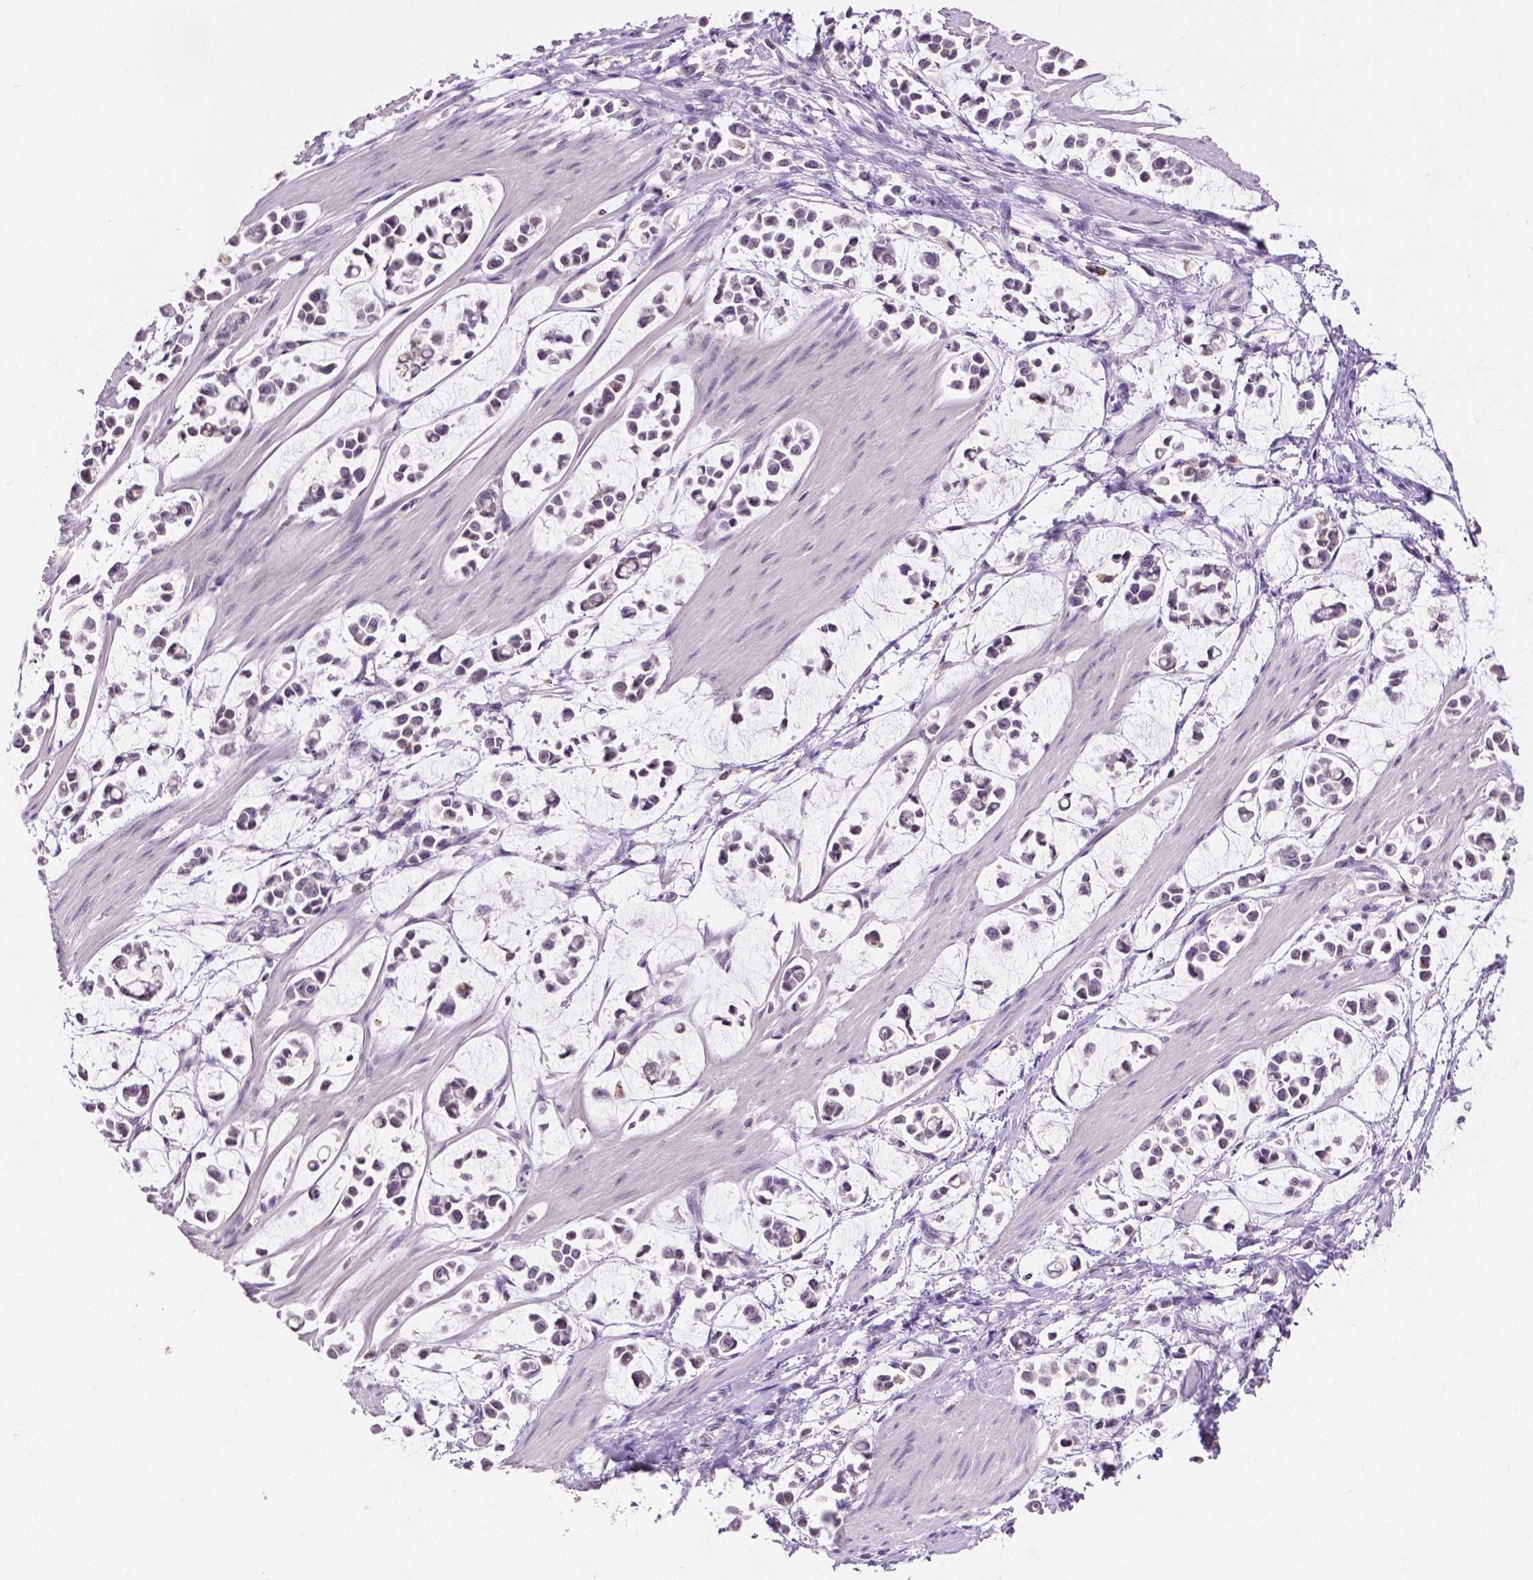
{"staining": {"intensity": "weak", "quantity": ">75%", "location": "nuclear"}, "tissue": "stomach cancer", "cell_type": "Tumor cells", "image_type": "cancer", "snomed": [{"axis": "morphology", "description": "Adenocarcinoma, NOS"}, {"axis": "topography", "description": "Stomach"}], "caption": "High-power microscopy captured an IHC histopathology image of stomach cancer, revealing weak nuclear staining in about >75% of tumor cells.", "gene": "PTPN6", "patient": {"sex": "male", "age": 82}}